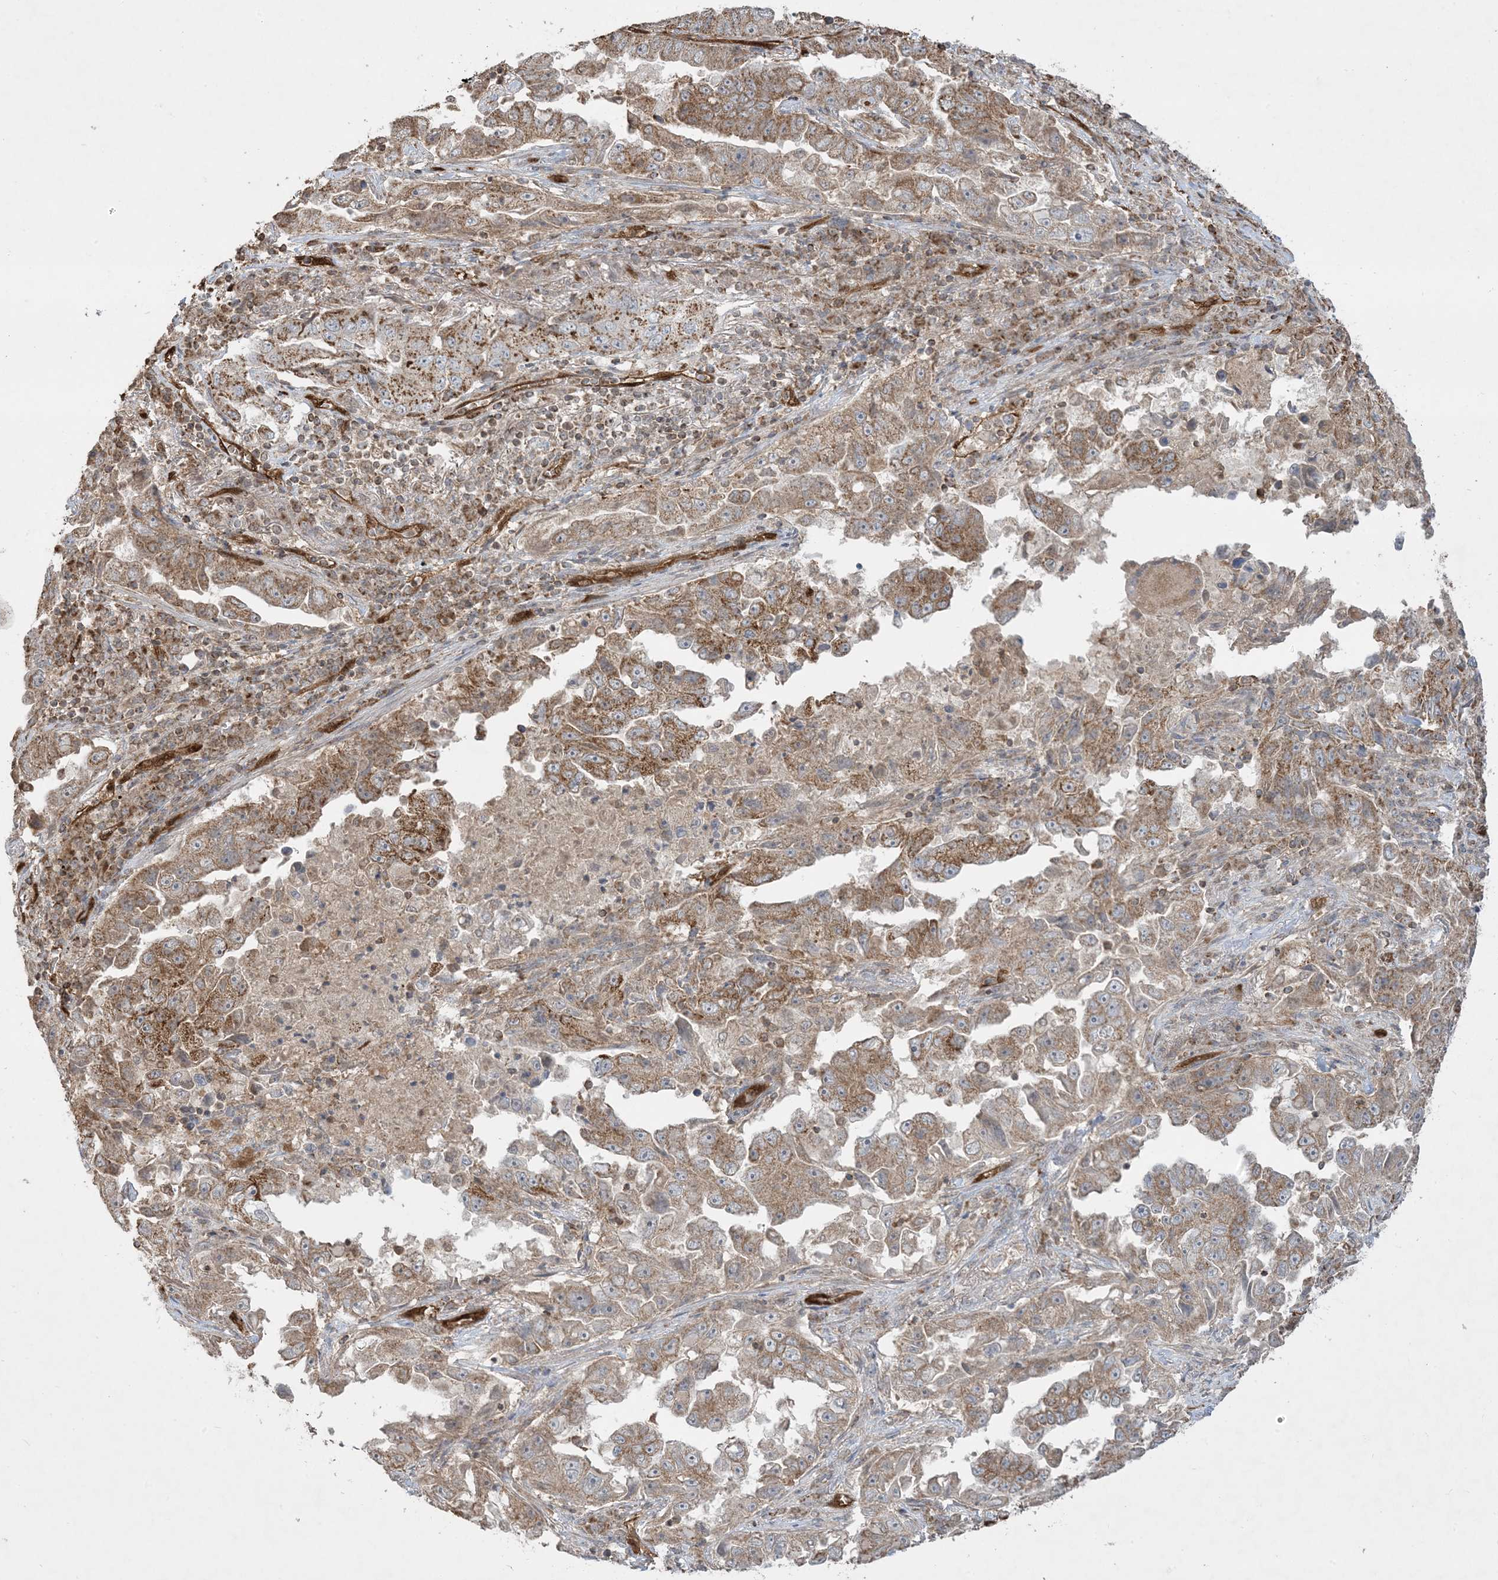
{"staining": {"intensity": "moderate", "quantity": ">75%", "location": "cytoplasmic/membranous"}, "tissue": "lung cancer", "cell_type": "Tumor cells", "image_type": "cancer", "snomed": [{"axis": "morphology", "description": "Adenocarcinoma, NOS"}, {"axis": "topography", "description": "Lung"}], "caption": "There is medium levels of moderate cytoplasmic/membranous positivity in tumor cells of lung adenocarcinoma, as demonstrated by immunohistochemical staining (brown color).", "gene": "PPM1F", "patient": {"sex": "female", "age": 51}}